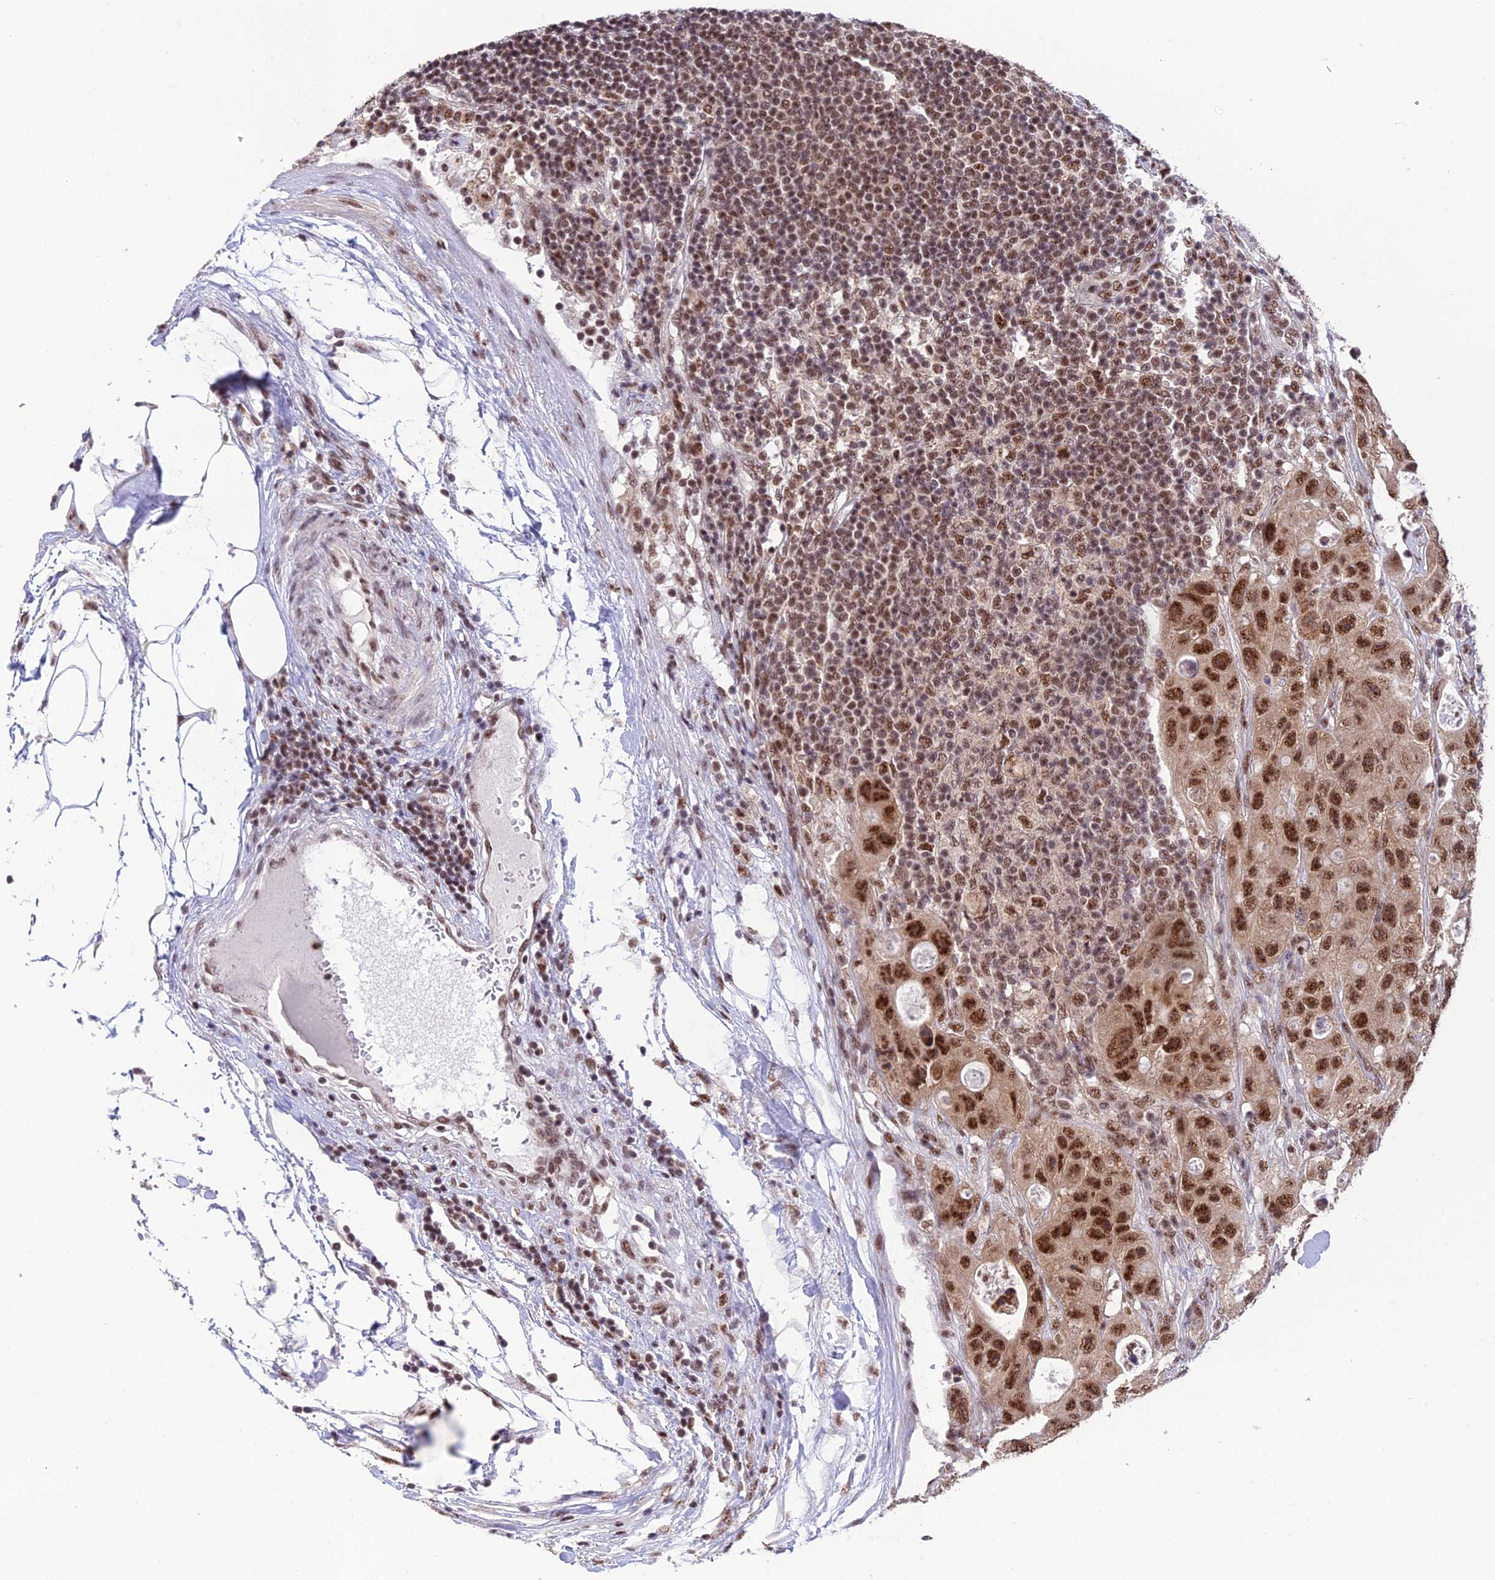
{"staining": {"intensity": "moderate", "quantity": ">75%", "location": "nuclear"}, "tissue": "colorectal cancer", "cell_type": "Tumor cells", "image_type": "cancer", "snomed": [{"axis": "morphology", "description": "Adenocarcinoma, NOS"}, {"axis": "topography", "description": "Colon"}], "caption": "The photomicrograph exhibits a brown stain indicating the presence of a protein in the nuclear of tumor cells in colorectal cancer (adenocarcinoma).", "gene": "THOC7", "patient": {"sex": "female", "age": 46}}